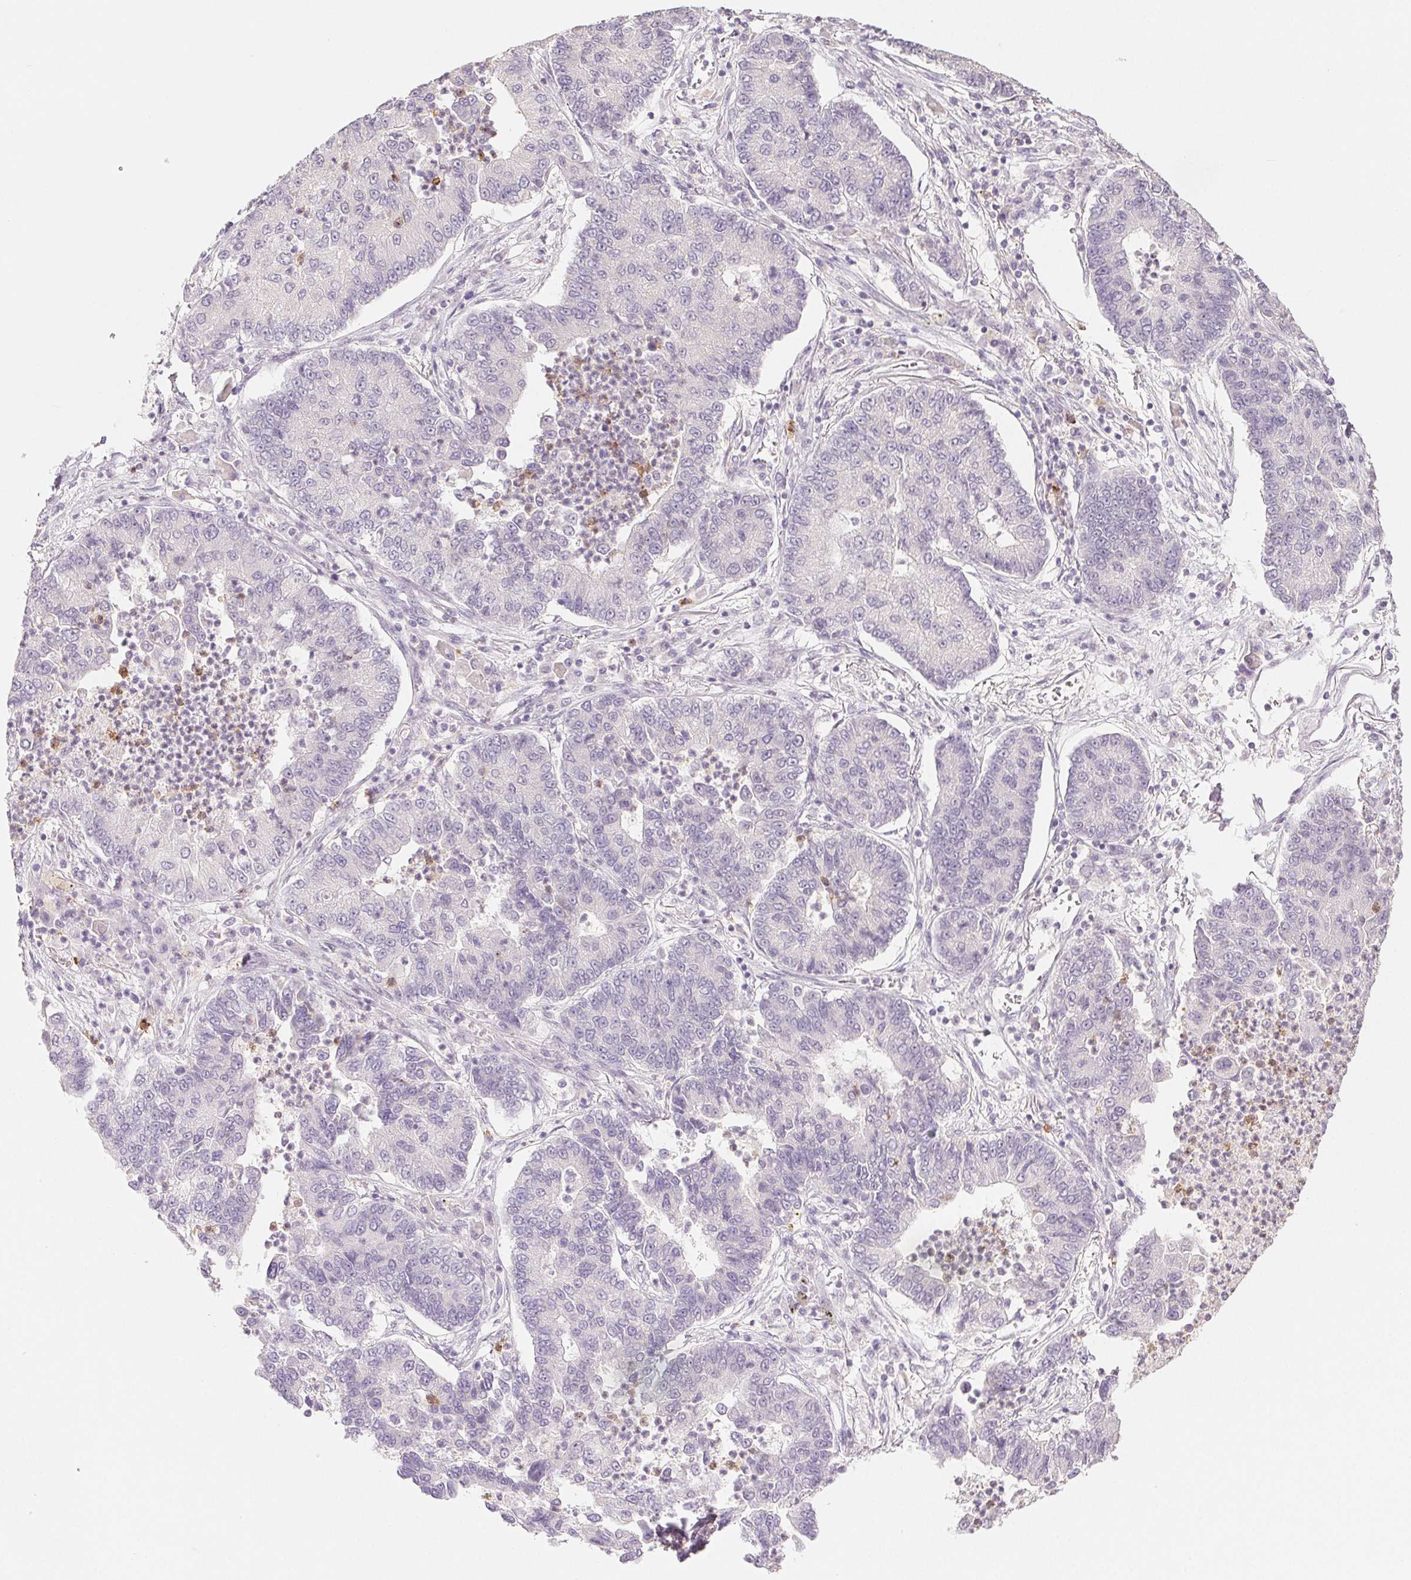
{"staining": {"intensity": "negative", "quantity": "none", "location": "none"}, "tissue": "lung cancer", "cell_type": "Tumor cells", "image_type": "cancer", "snomed": [{"axis": "morphology", "description": "Adenocarcinoma, NOS"}, {"axis": "topography", "description": "Lung"}], "caption": "Tumor cells are negative for brown protein staining in lung cancer (adenocarcinoma).", "gene": "PI3", "patient": {"sex": "female", "age": 57}}